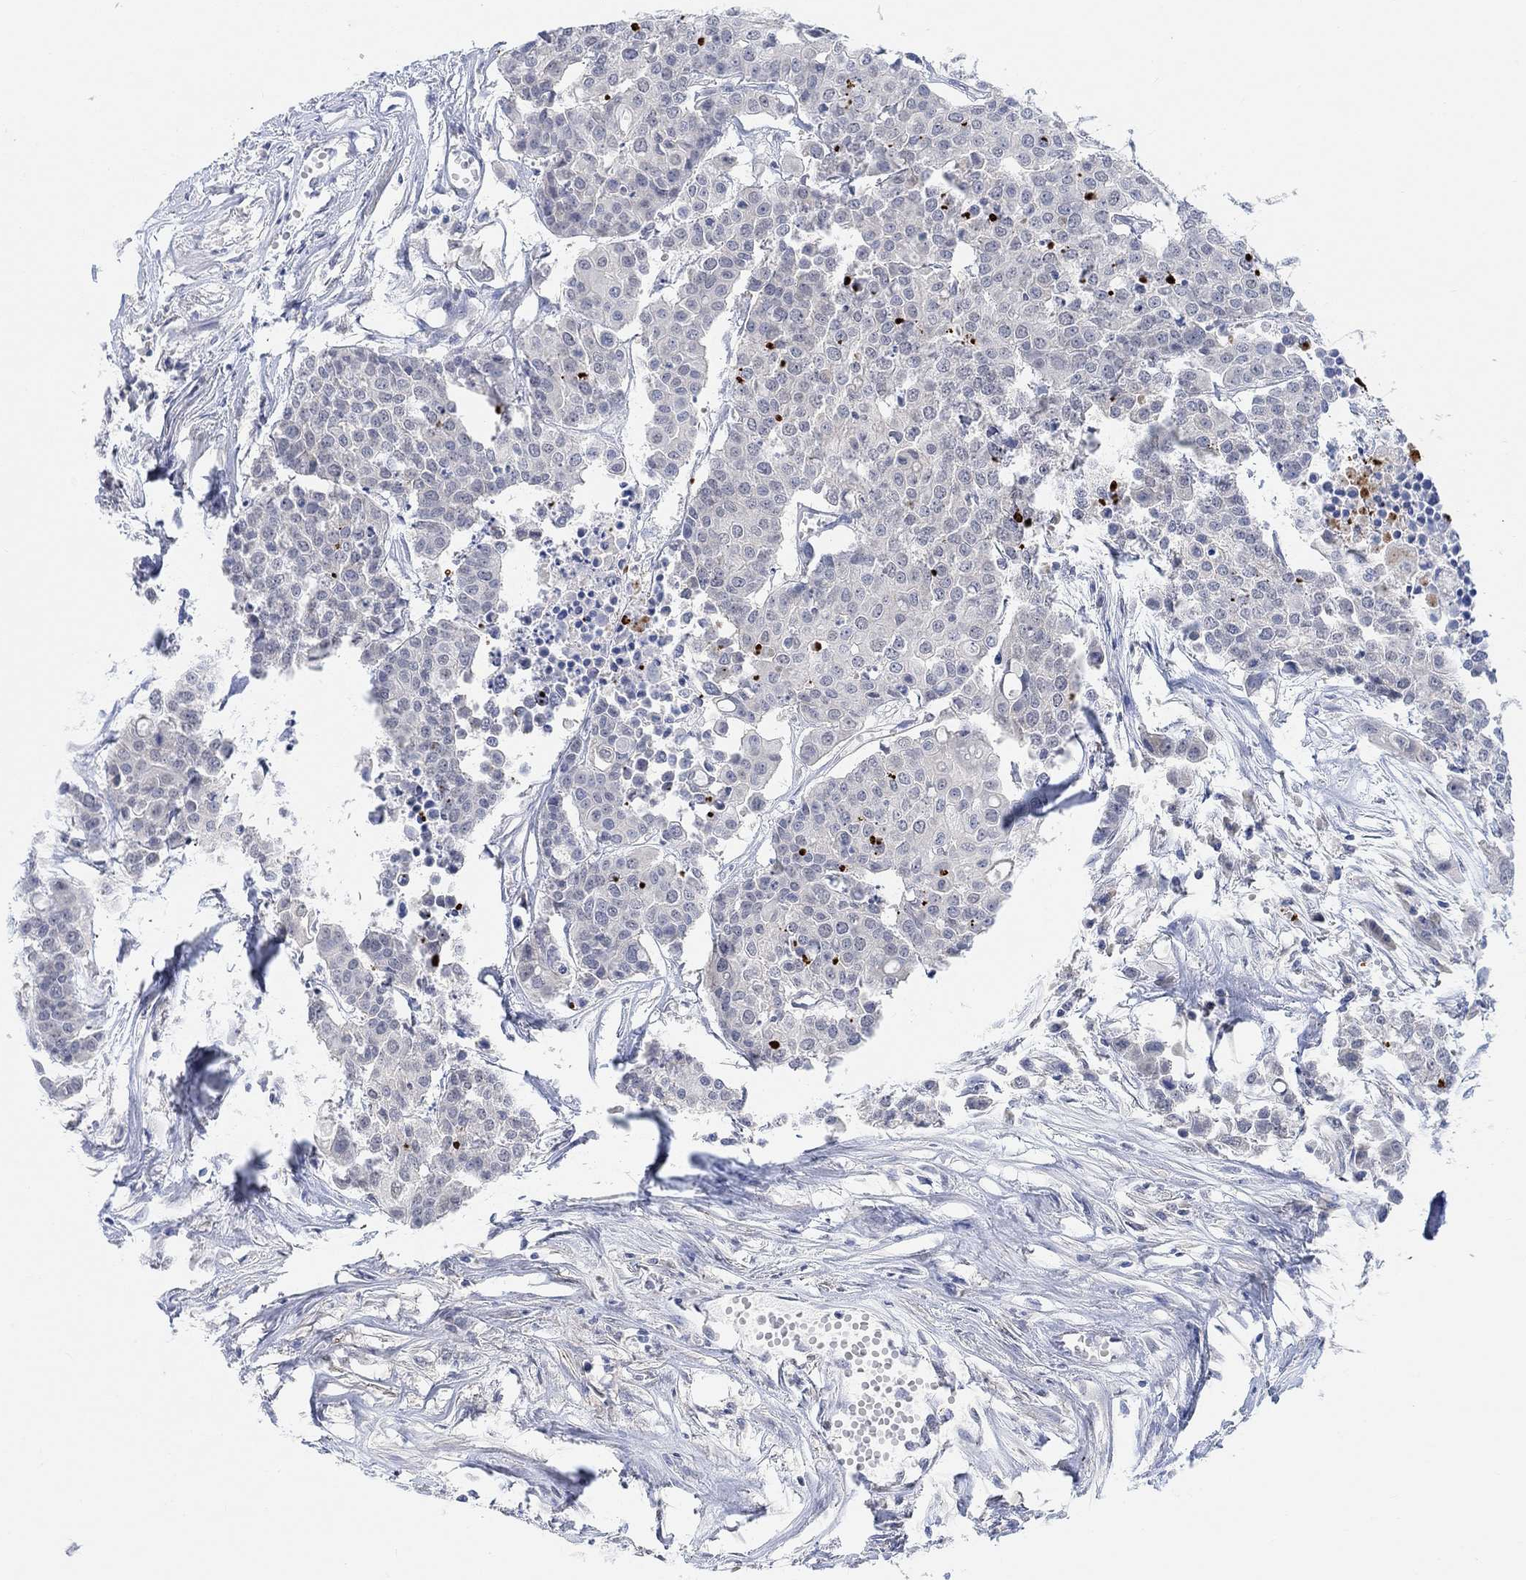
{"staining": {"intensity": "strong", "quantity": "<25%", "location": "cytoplasmic/membranous"}, "tissue": "carcinoid", "cell_type": "Tumor cells", "image_type": "cancer", "snomed": [{"axis": "morphology", "description": "Carcinoid, malignant, NOS"}, {"axis": "topography", "description": "Colon"}], "caption": "This image exhibits immunohistochemistry staining of carcinoid, with medium strong cytoplasmic/membranous staining in about <25% of tumor cells.", "gene": "RIMS1", "patient": {"sex": "male", "age": 81}}